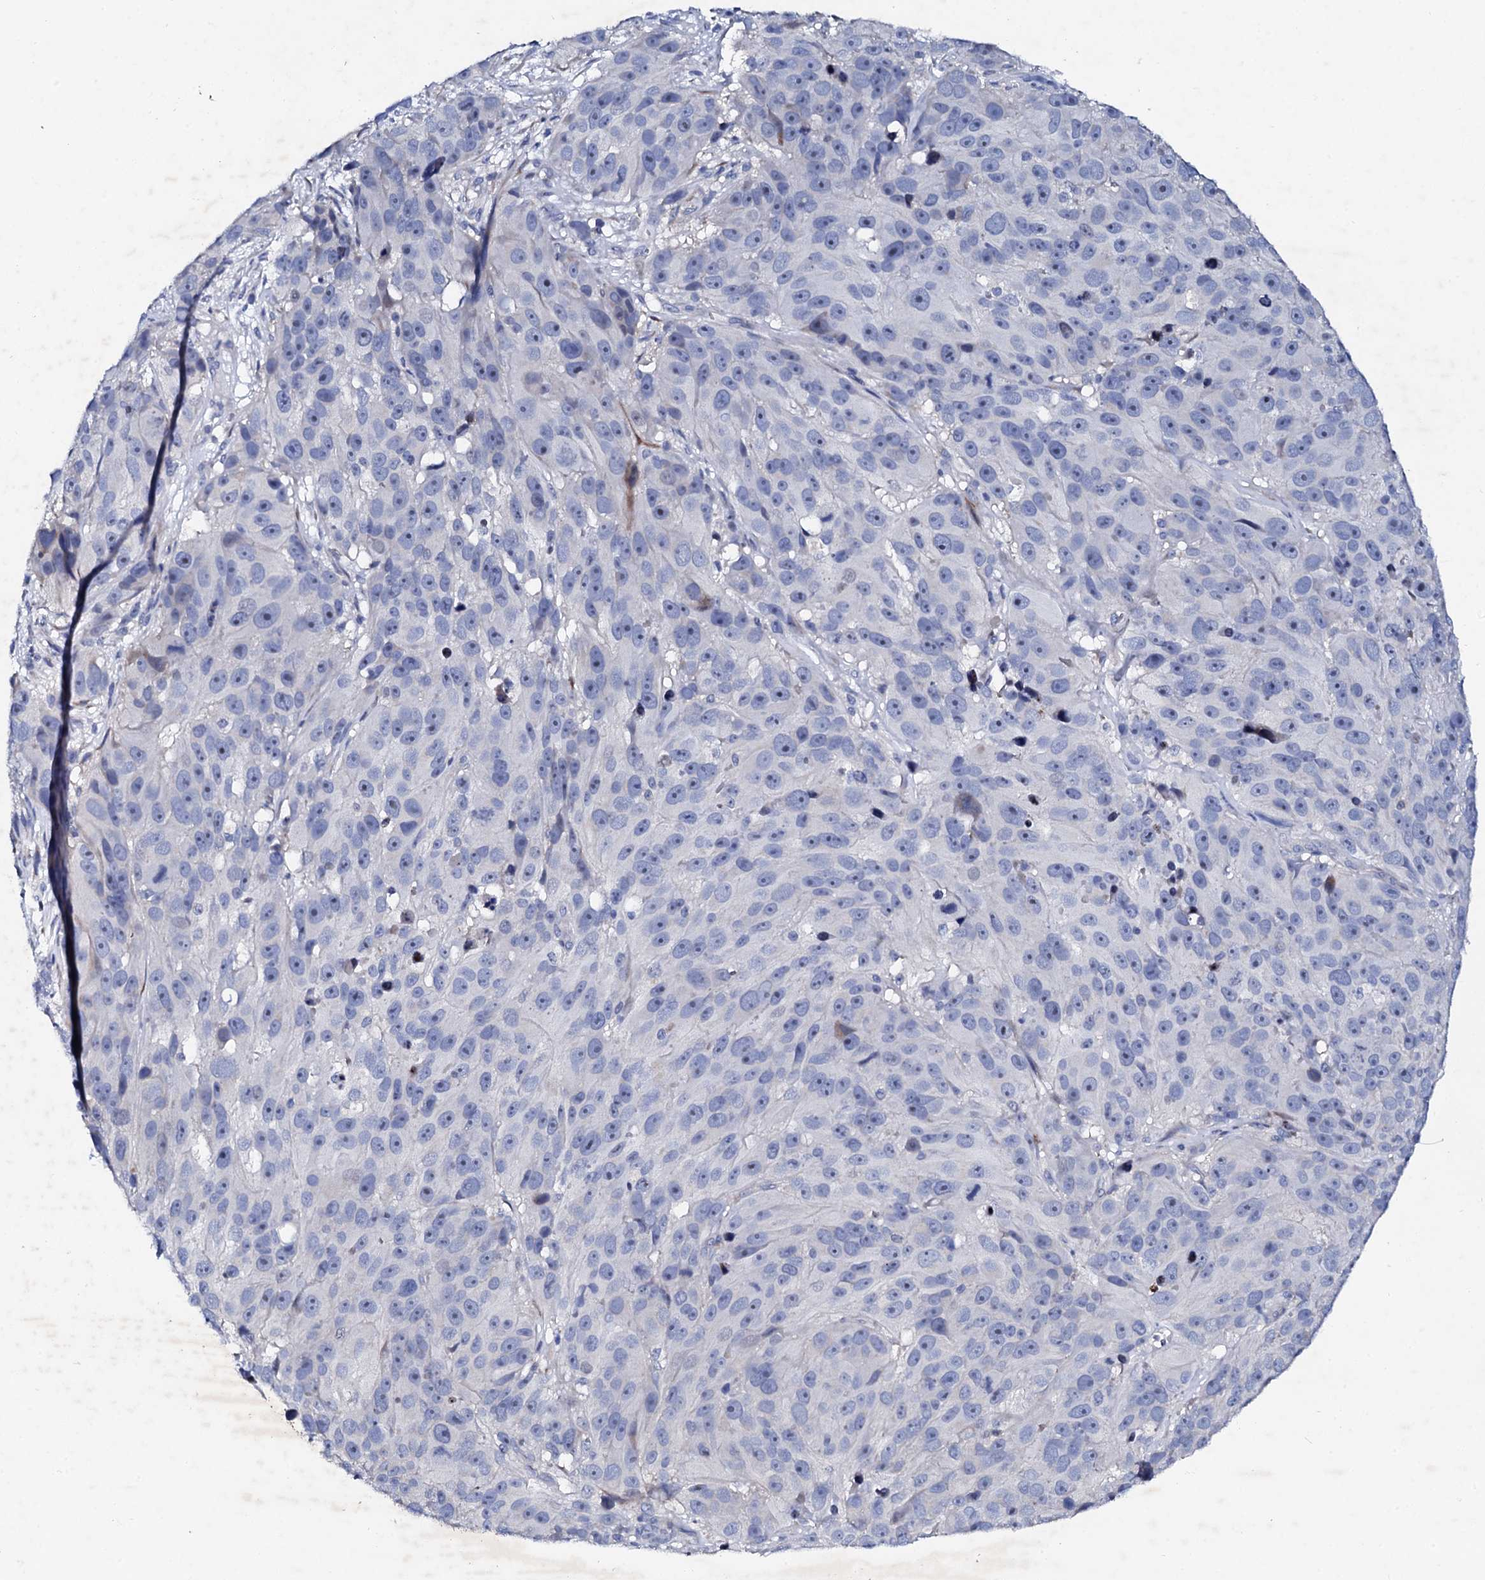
{"staining": {"intensity": "negative", "quantity": "none", "location": "none"}, "tissue": "melanoma", "cell_type": "Tumor cells", "image_type": "cancer", "snomed": [{"axis": "morphology", "description": "Malignant melanoma, NOS"}, {"axis": "topography", "description": "Skin"}], "caption": "Malignant melanoma was stained to show a protein in brown. There is no significant staining in tumor cells. The staining was performed using DAB (3,3'-diaminobenzidine) to visualize the protein expression in brown, while the nuclei were stained in blue with hematoxylin (Magnification: 20x).", "gene": "TRDN", "patient": {"sex": "male", "age": 84}}